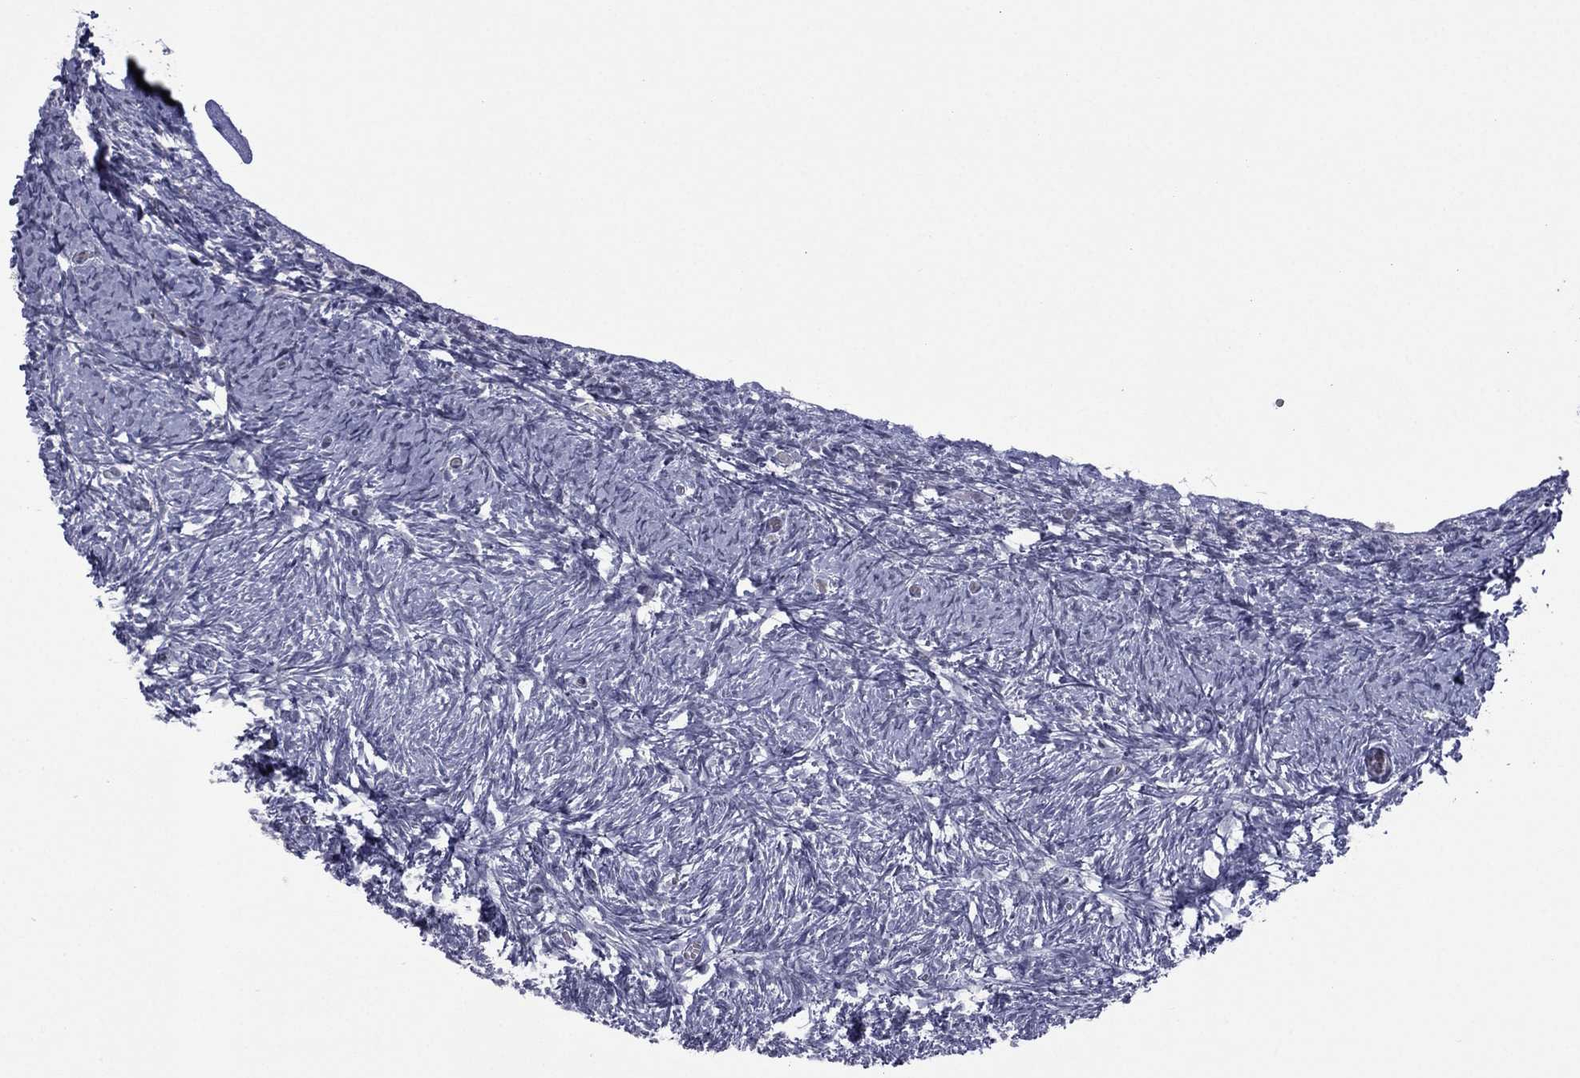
{"staining": {"intensity": "negative", "quantity": "none", "location": "none"}, "tissue": "ovary", "cell_type": "Follicle cells", "image_type": "normal", "snomed": [{"axis": "morphology", "description": "Normal tissue, NOS"}, {"axis": "topography", "description": "Ovary"}], "caption": "IHC of benign ovary demonstrates no staining in follicle cells. (DAB immunohistochemistry (IHC) with hematoxylin counter stain).", "gene": "ACTRT2", "patient": {"sex": "female", "age": 43}}